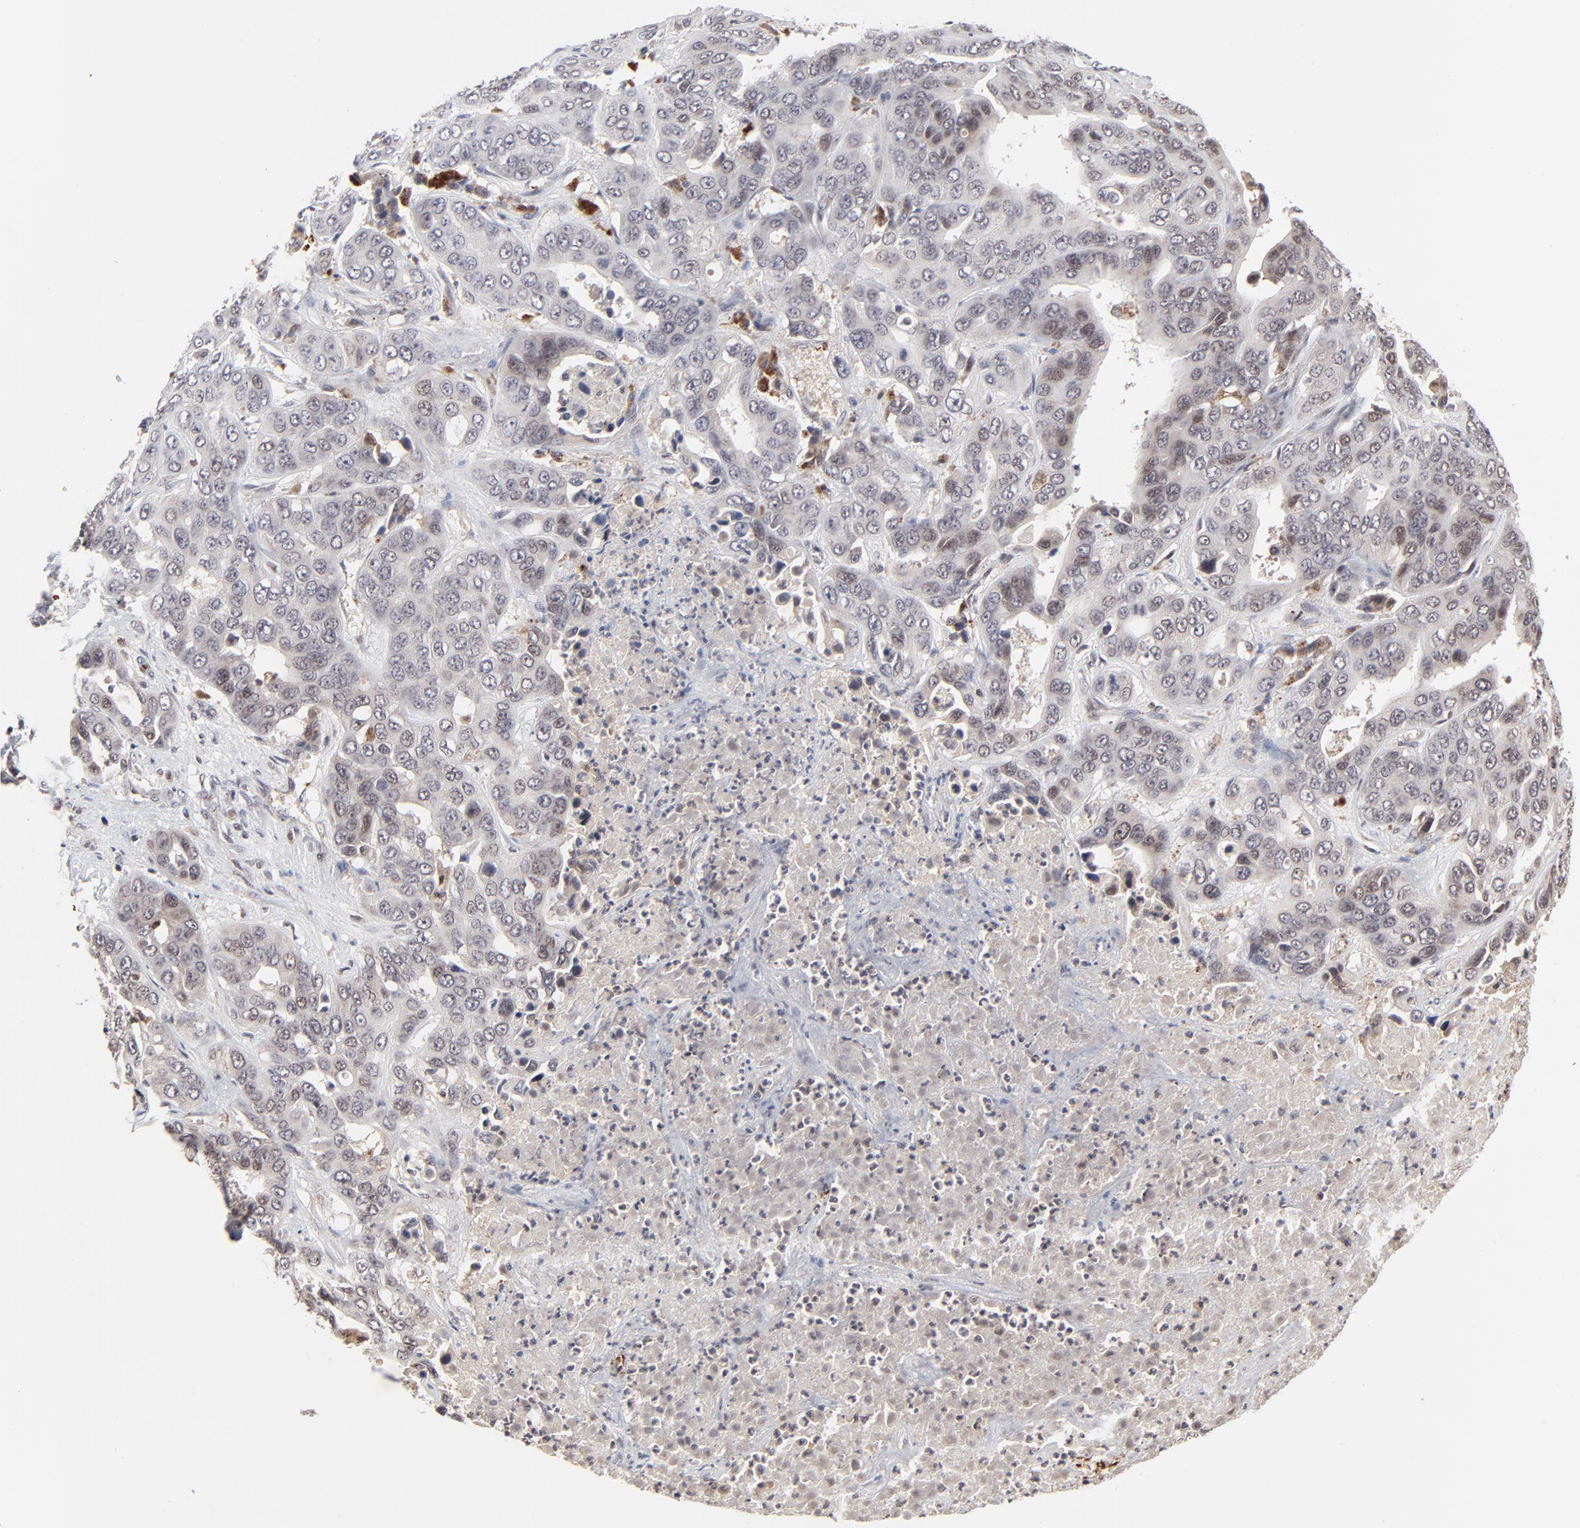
{"staining": {"intensity": "weak", "quantity": "<25%", "location": "cytoplasmic/membranous,nuclear"}, "tissue": "liver cancer", "cell_type": "Tumor cells", "image_type": "cancer", "snomed": [{"axis": "morphology", "description": "Cholangiocarcinoma"}, {"axis": "topography", "description": "Liver"}], "caption": "Cholangiocarcinoma (liver) stained for a protein using IHC exhibits no expression tumor cells.", "gene": "CASP10", "patient": {"sex": "female", "age": 52}}